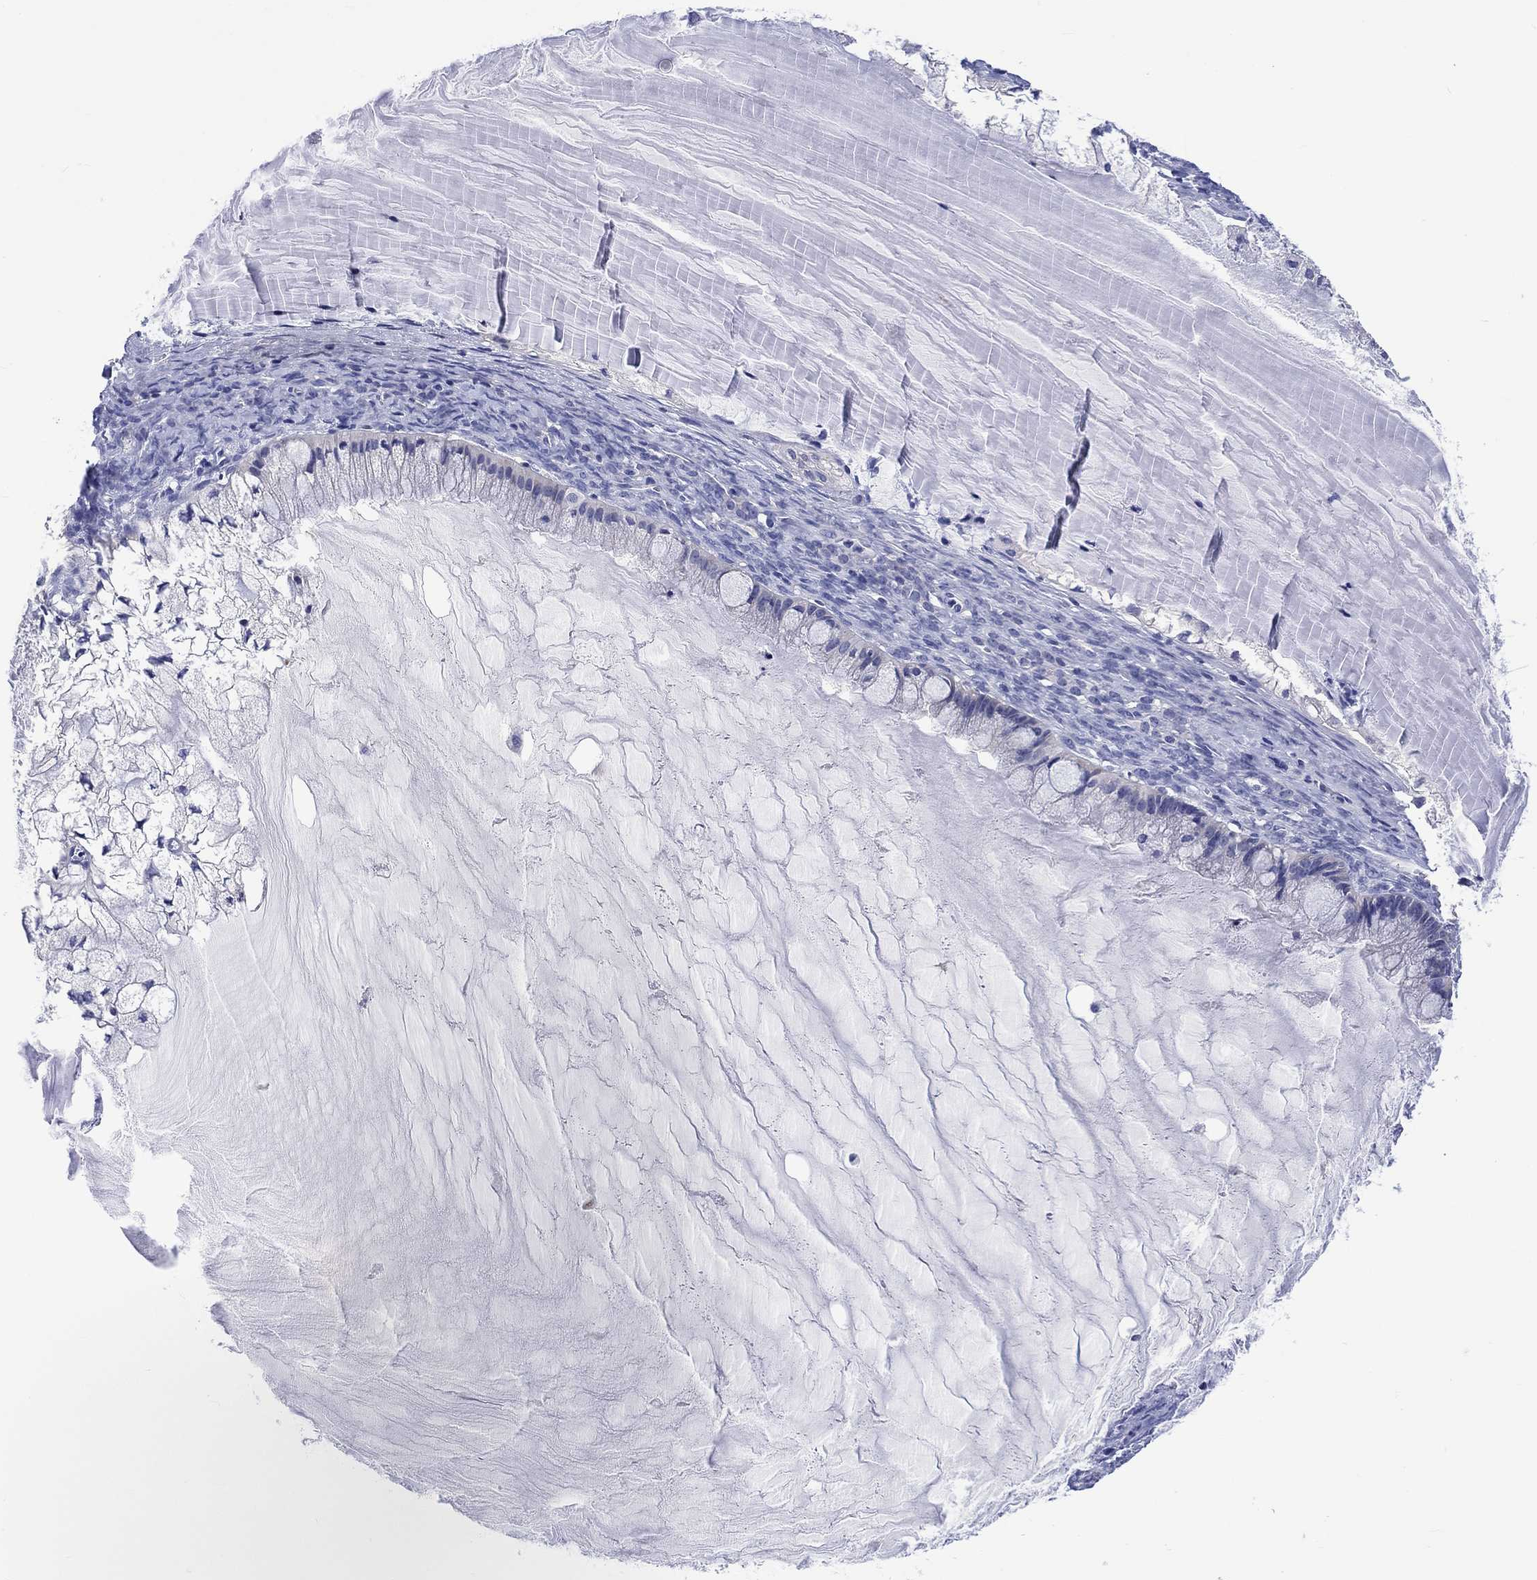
{"staining": {"intensity": "negative", "quantity": "none", "location": "none"}, "tissue": "ovarian cancer", "cell_type": "Tumor cells", "image_type": "cancer", "snomed": [{"axis": "morphology", "description": "Cystadenocarcinoma, mucinous, NOS"}, {"axis": "topography", "description": "Ovary"}], "caption": "Ovarian cancer (mucinous cystadenocarcinoma) stained for a protein using immunohistochemistry (IHC) exhibits no staining tumor cells.", "gene": "TOMM20L", "patient": {"sex": "female", "age": 57}}